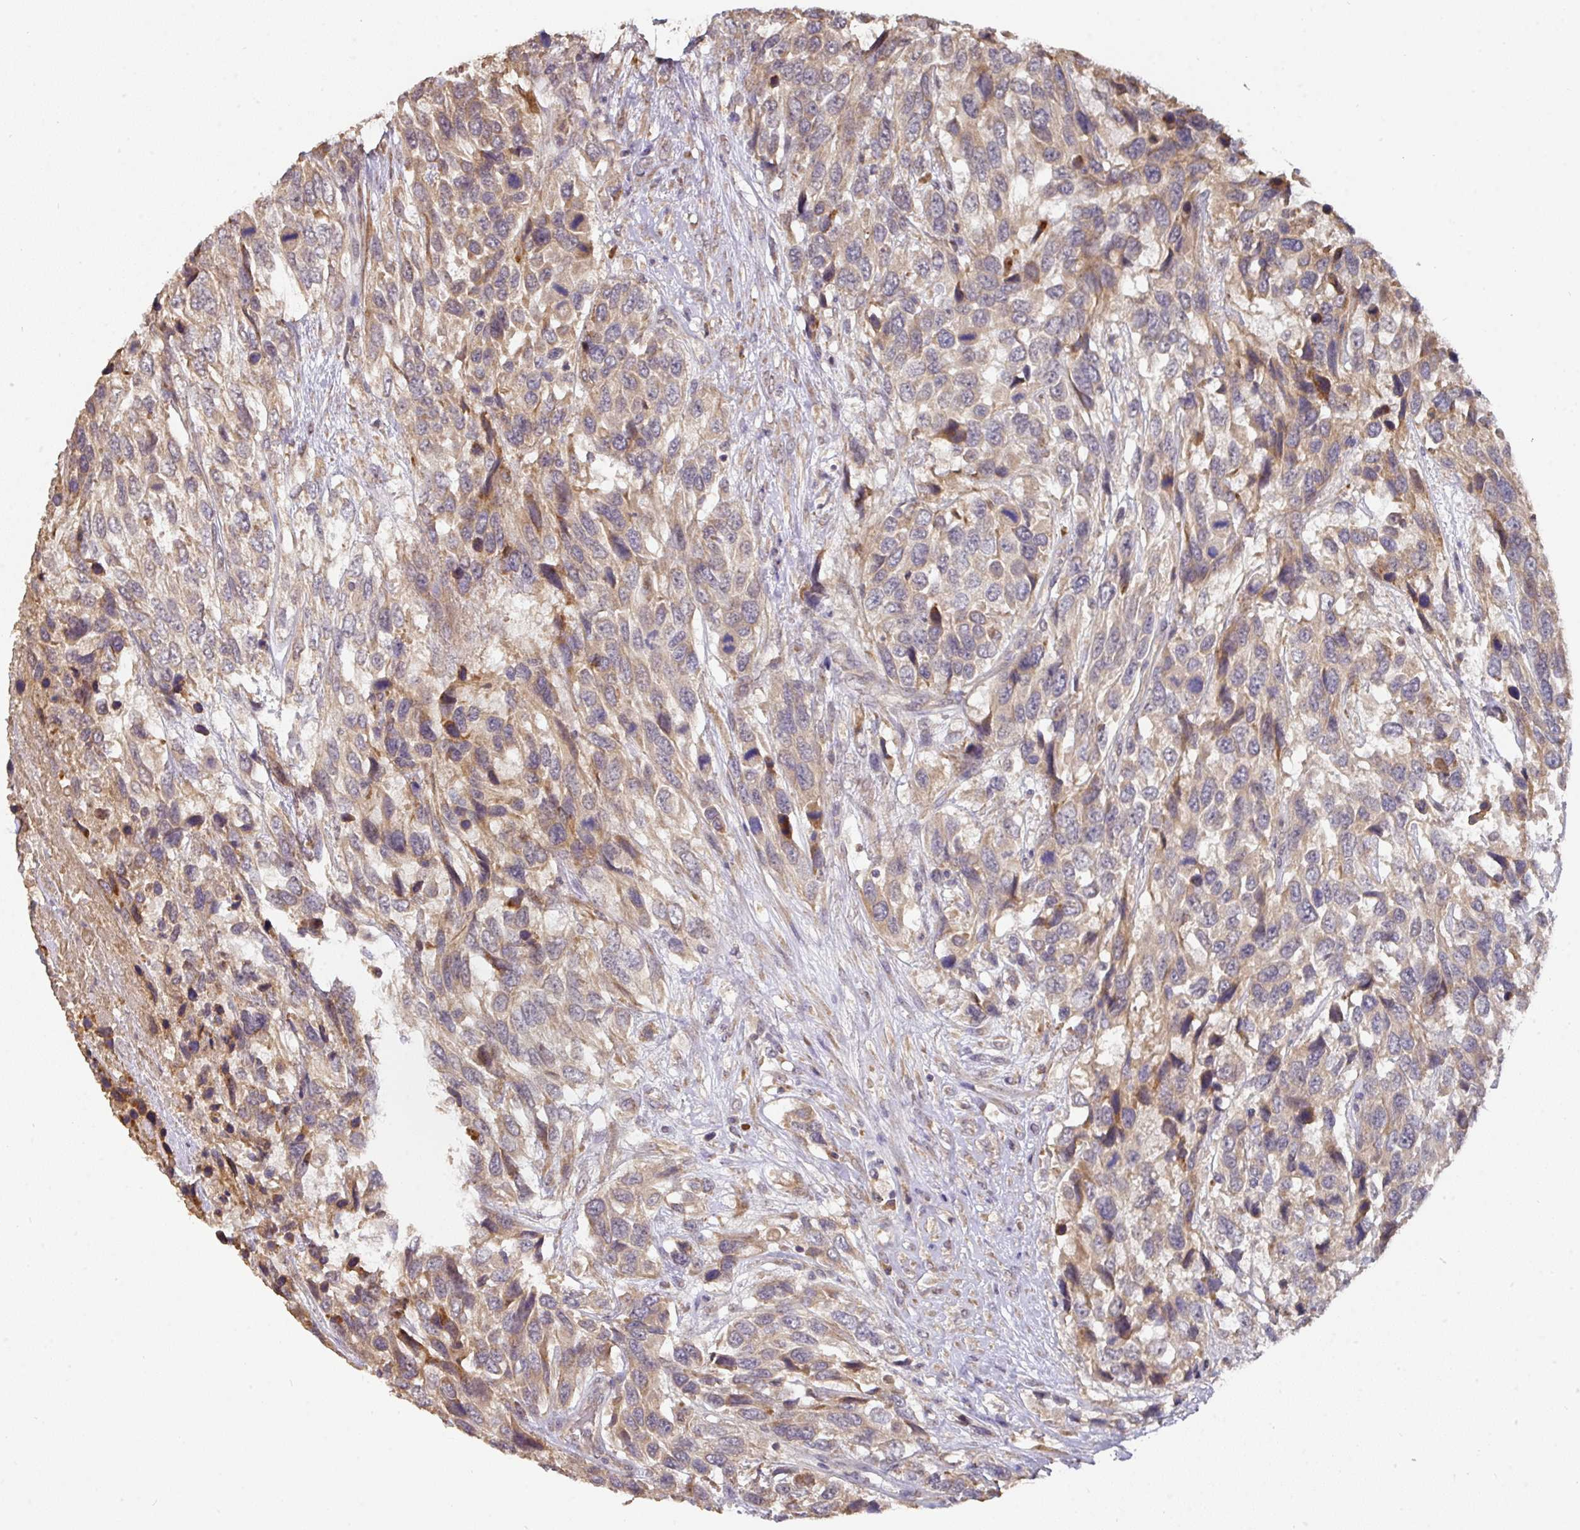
{"staining": {"intensity": "weak", "quantity": "25%-75%", "location": "cytoplasmic/membranous"}, "tissue": "urothelial cancer", "cell_type": "Tumor cells", "image_type": "cancer", "snomed": [{"axis": "morphology", "description": "Urothelial carcinoma, High grade"}, {"axis": "topography", "description": "Urinary bladder"}], "caption": "DAB immunohistochemical staining of urothelial cancer shows weak cytoplasmic/membranous protein positivity in approximately 25%-75% of tumor cells.", "gene": "ACVR2B", "patient": {"sex": "female", "age": 70}}